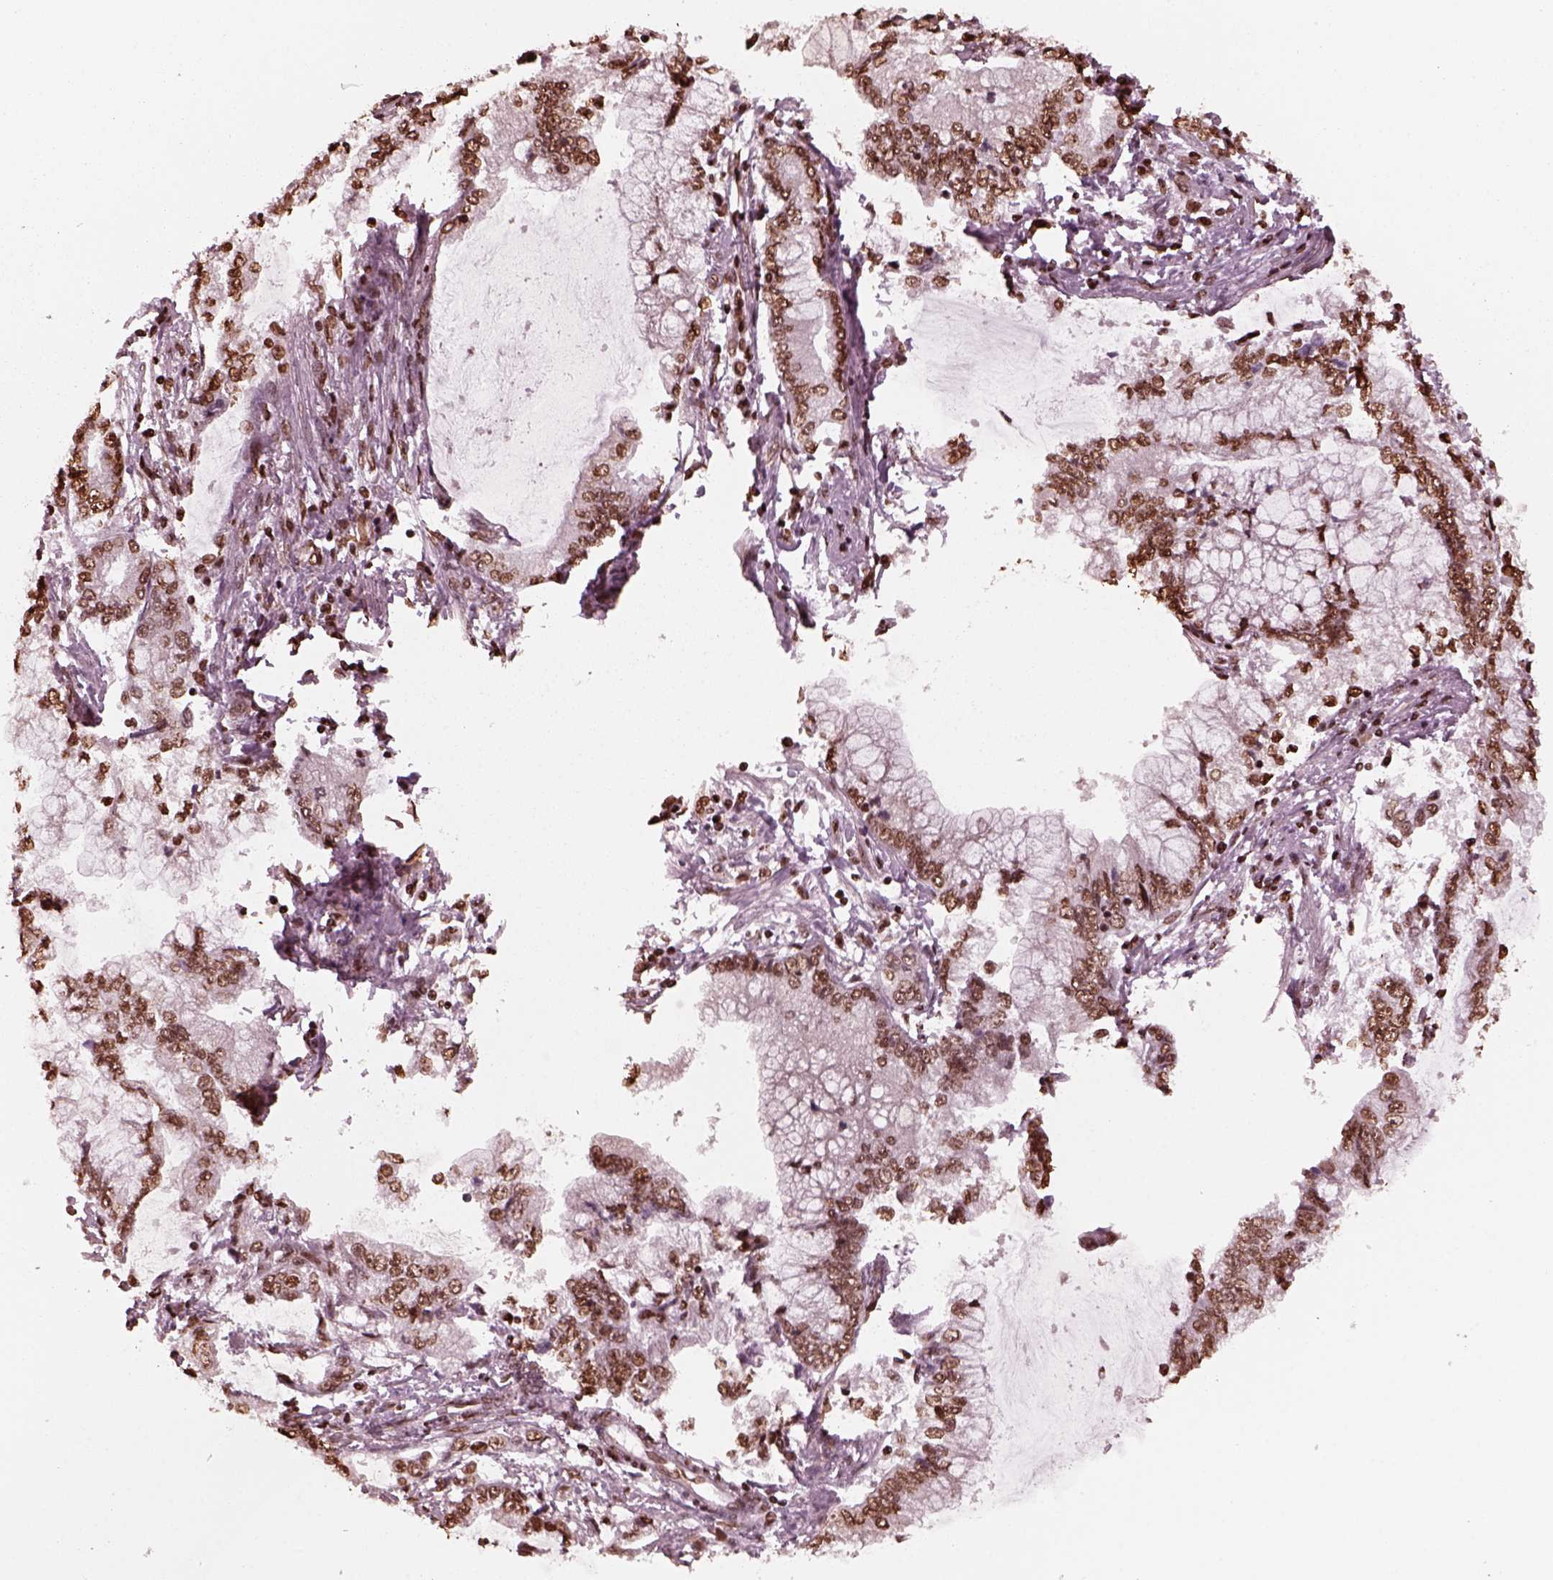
{"staining": {"intensity": "moderate", "quantity": ">75%", "location": "nuclear"}, "tissue": "stomach cancer", "cell_type": "Tumor cells", "image_type": "cancer", "snomed": [{"axis": "morphology", "description": "Adenocarcinoma, NOS"}, {"axis": "topography", "description": "Stomach, upper"}], "caption": "Protein staining exhibits moderate nuclear positivity in about >75% of tumor cells in stomach cancer.", "gene": "NSD1", "patient": {"sex": "female", "age": 74}}